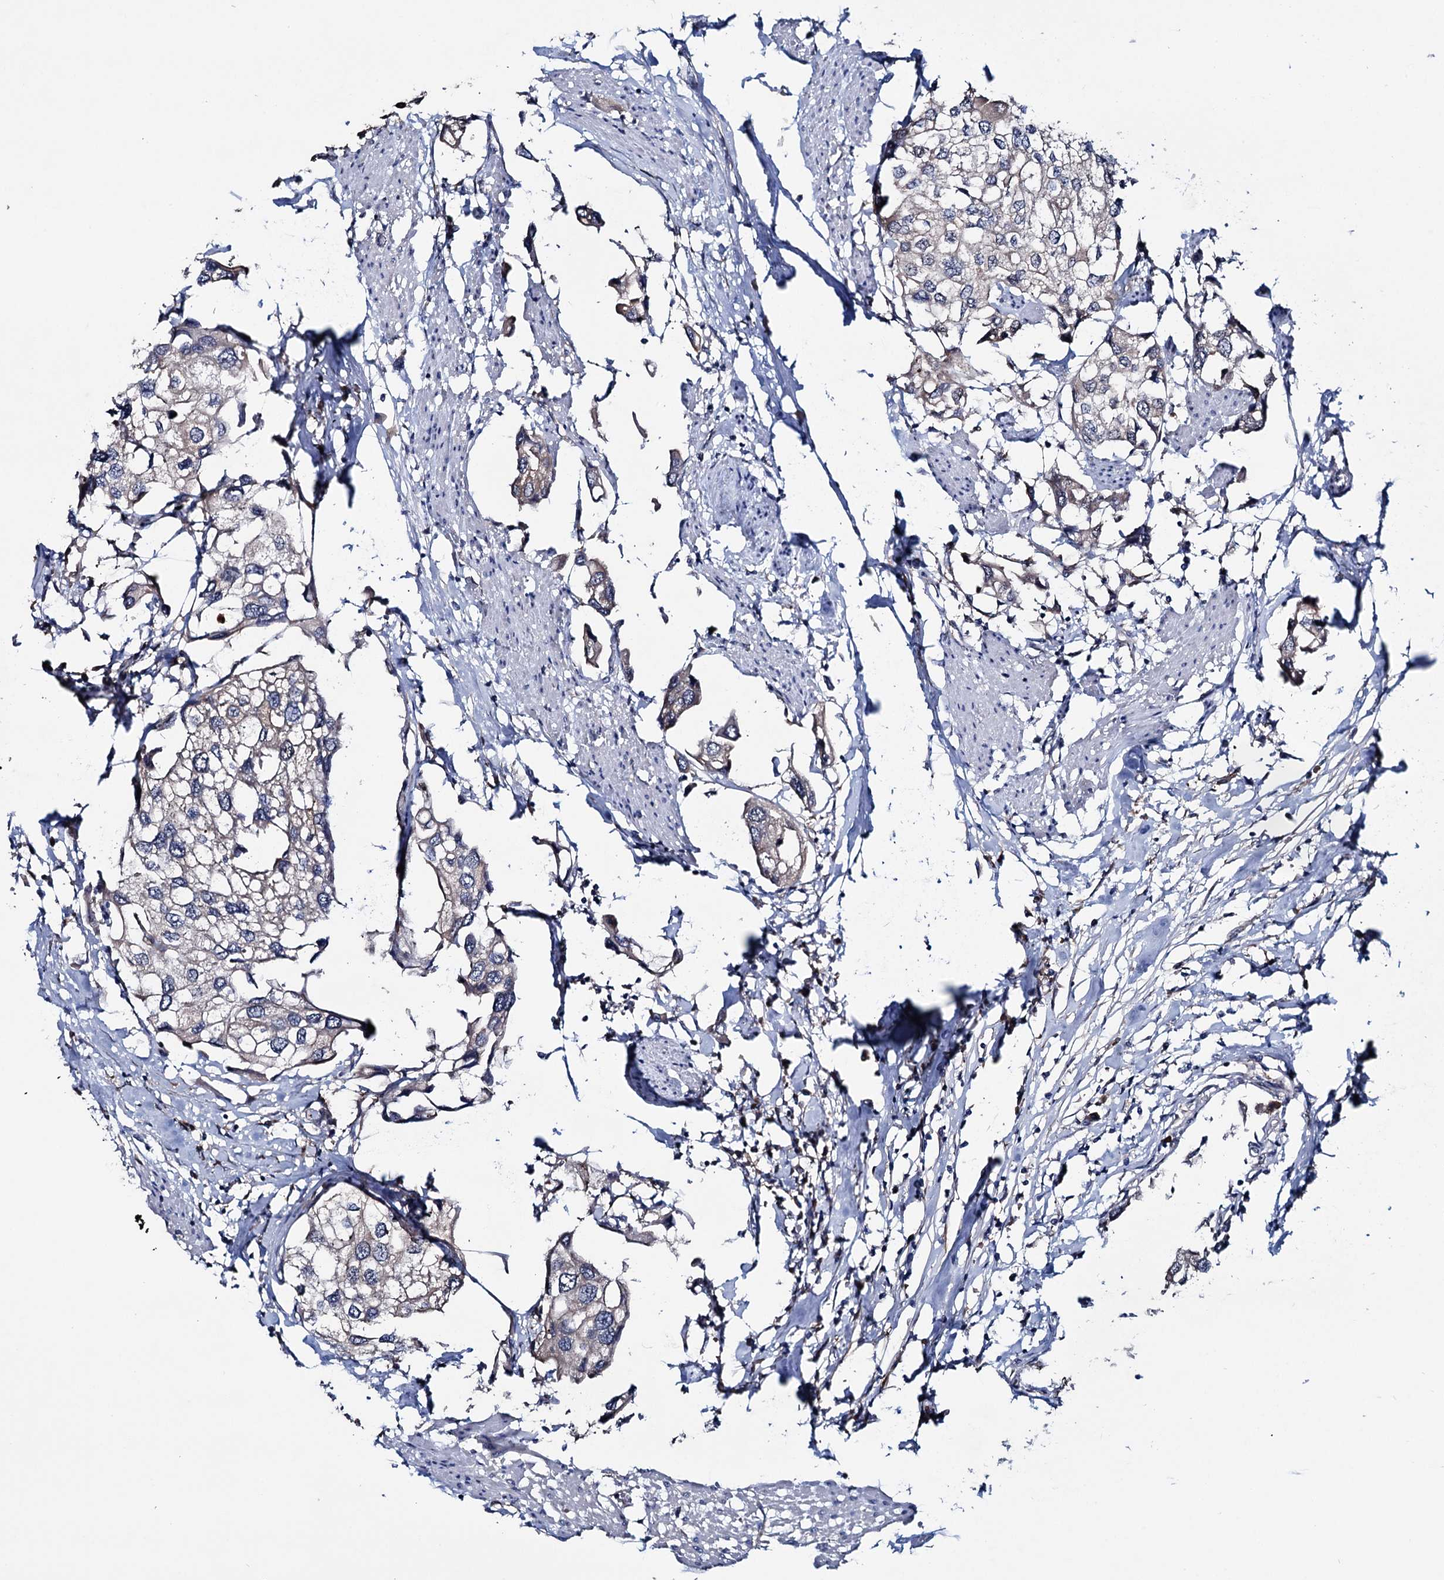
{"staining": {"intensity": "negative", "quantity": "none", "location": "none"}, "tissue": "urothelial cancer", "cell_type": "Tumor cells", "image_type": "cancer", "snomed": [{"axis": "morphology", "description": "Urothelial carcinoma, High grade"}, {"axis": "topography", "description": "Urinary bladder"}], "caption": "Human urothelial cancer stained for a protein using IHC displays no positivity in tumor cells.", "gene": "EYA4", "patient": {"sex": "male", "age": 64}}